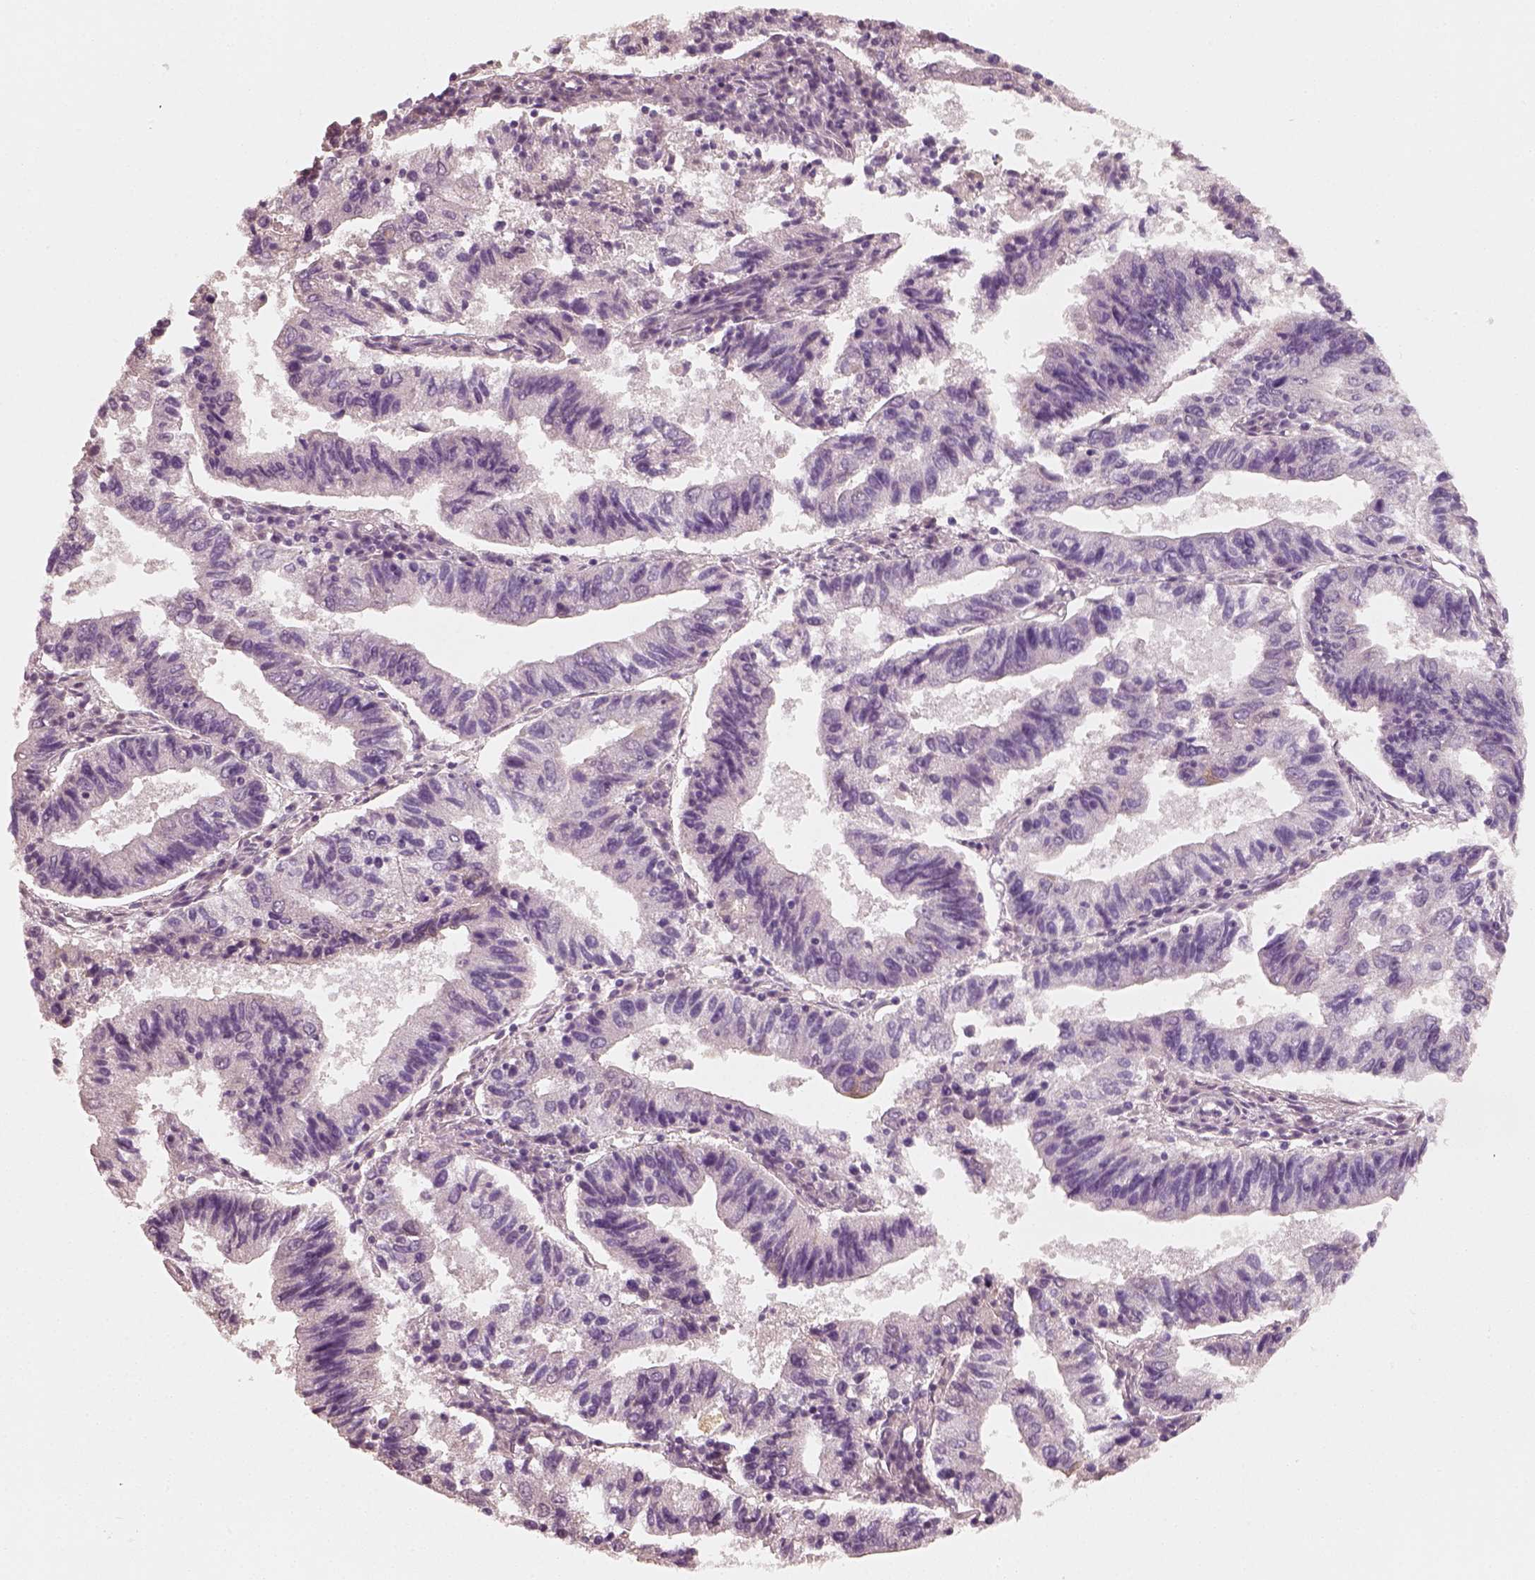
{"staining": {"intensity": "negative", "quantity": "none", "location": "none"}, "tissue": "endometrial cancer", "cell_type": "Tumor cells", "image_type": "cancer", "snomed": [{"axis": "morphology", "description": "Adenocarcinoma, NOS"}, {"axis": "topography", "description": "Endometrium"}], "caption": "This is a image of IHC staining of endometrial cancer, which shows no staining in tumor cells.", "gene": "RS1", "patient": {"sex": "female", "age": 82}}